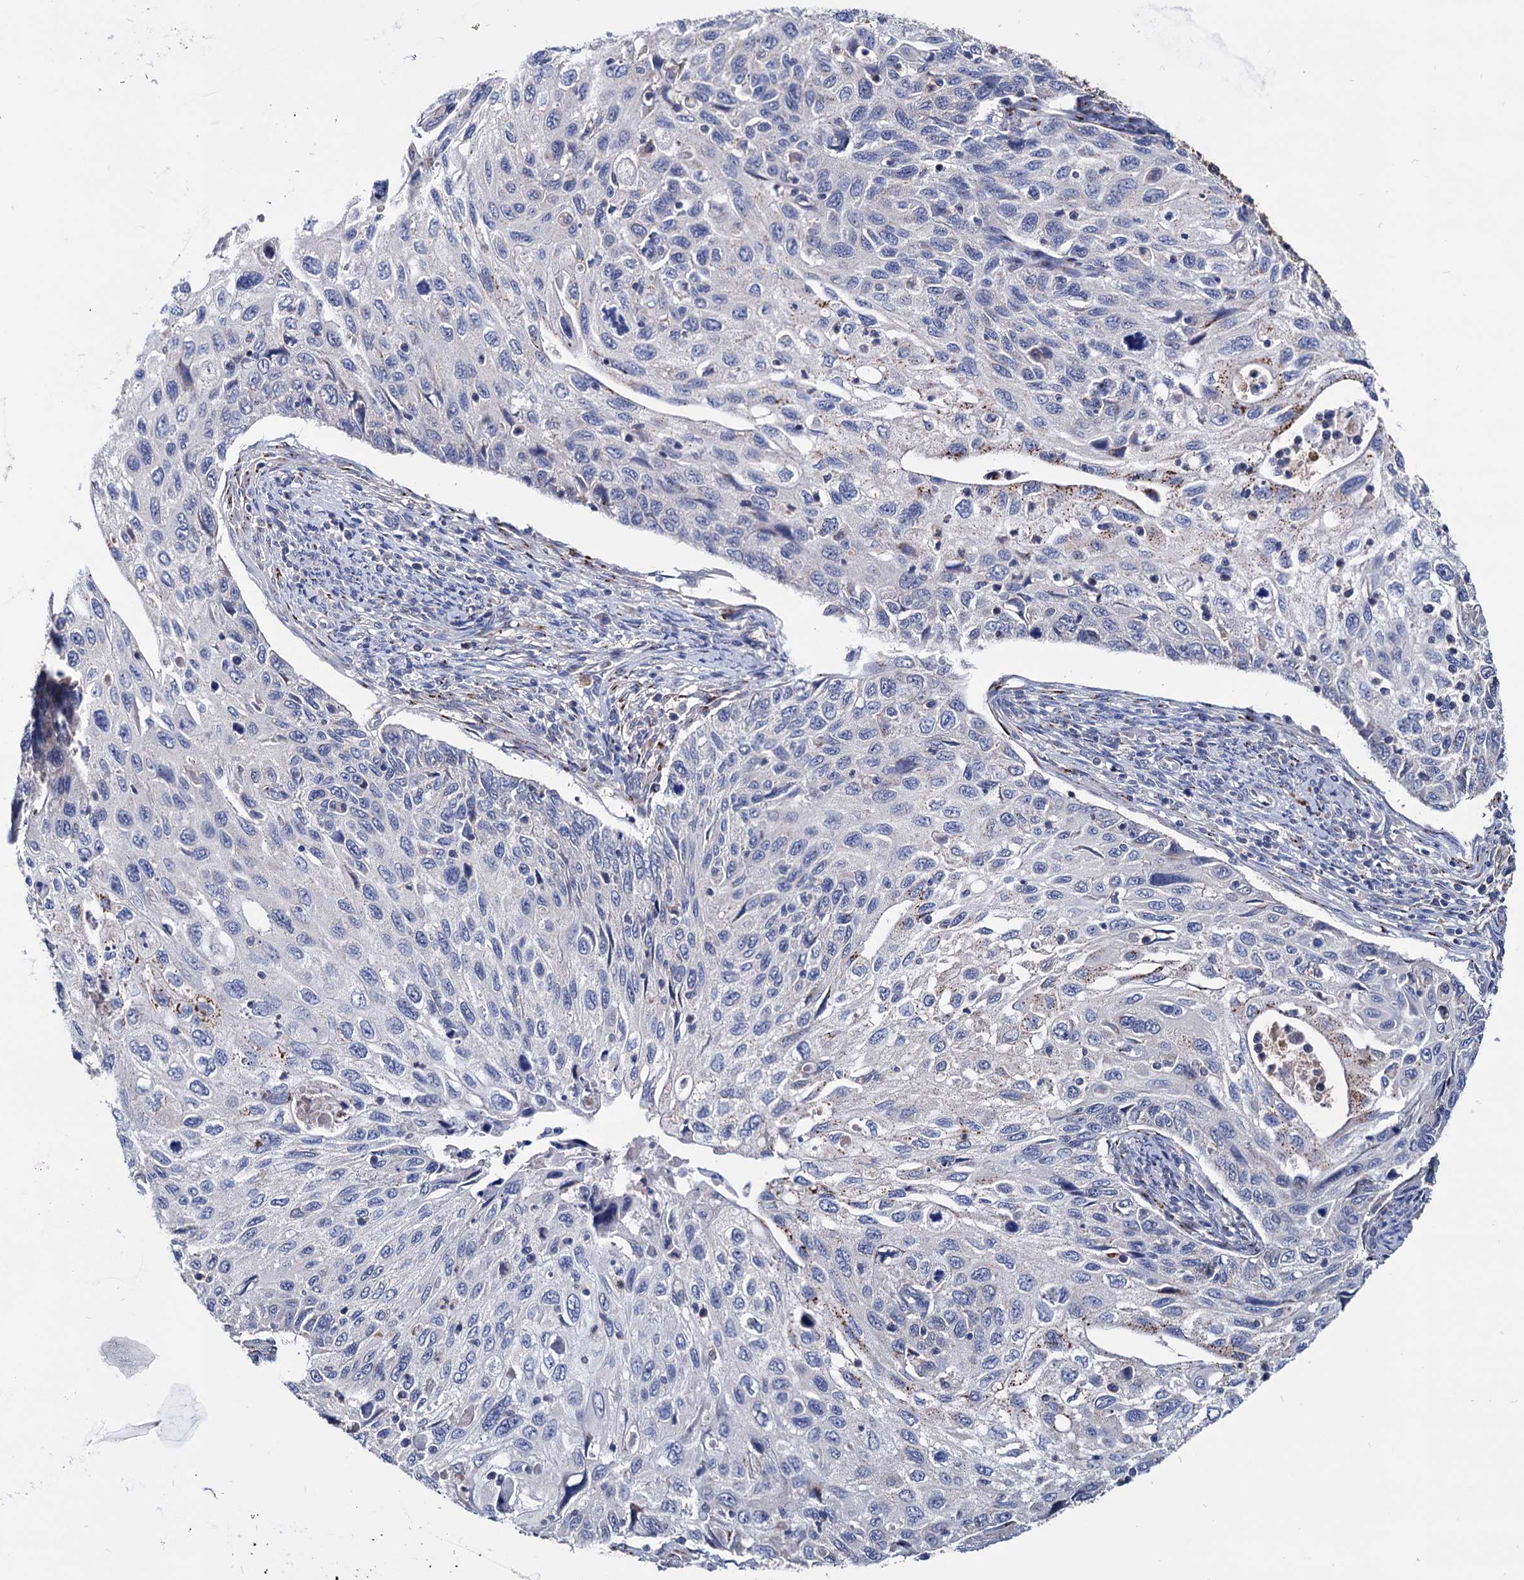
{"staining": {"intensity": "negative", "quantity": "none", "location": "none"}, "tissue": "cervical cancer", "cell_type": "Tumor cells", "image_type": "cancer", "snomed": [{"axis": "morphology", "description": "Squamous cell carcinoma, NOS"}, {"axis": "topography", "description": "Cervix"}], "caption": "Image shows no significant protein positivity in tumor cells of cervical squamous cell carcinoma.", "gene": "ESD", "patient": {"sex": "female", "age": 70}}